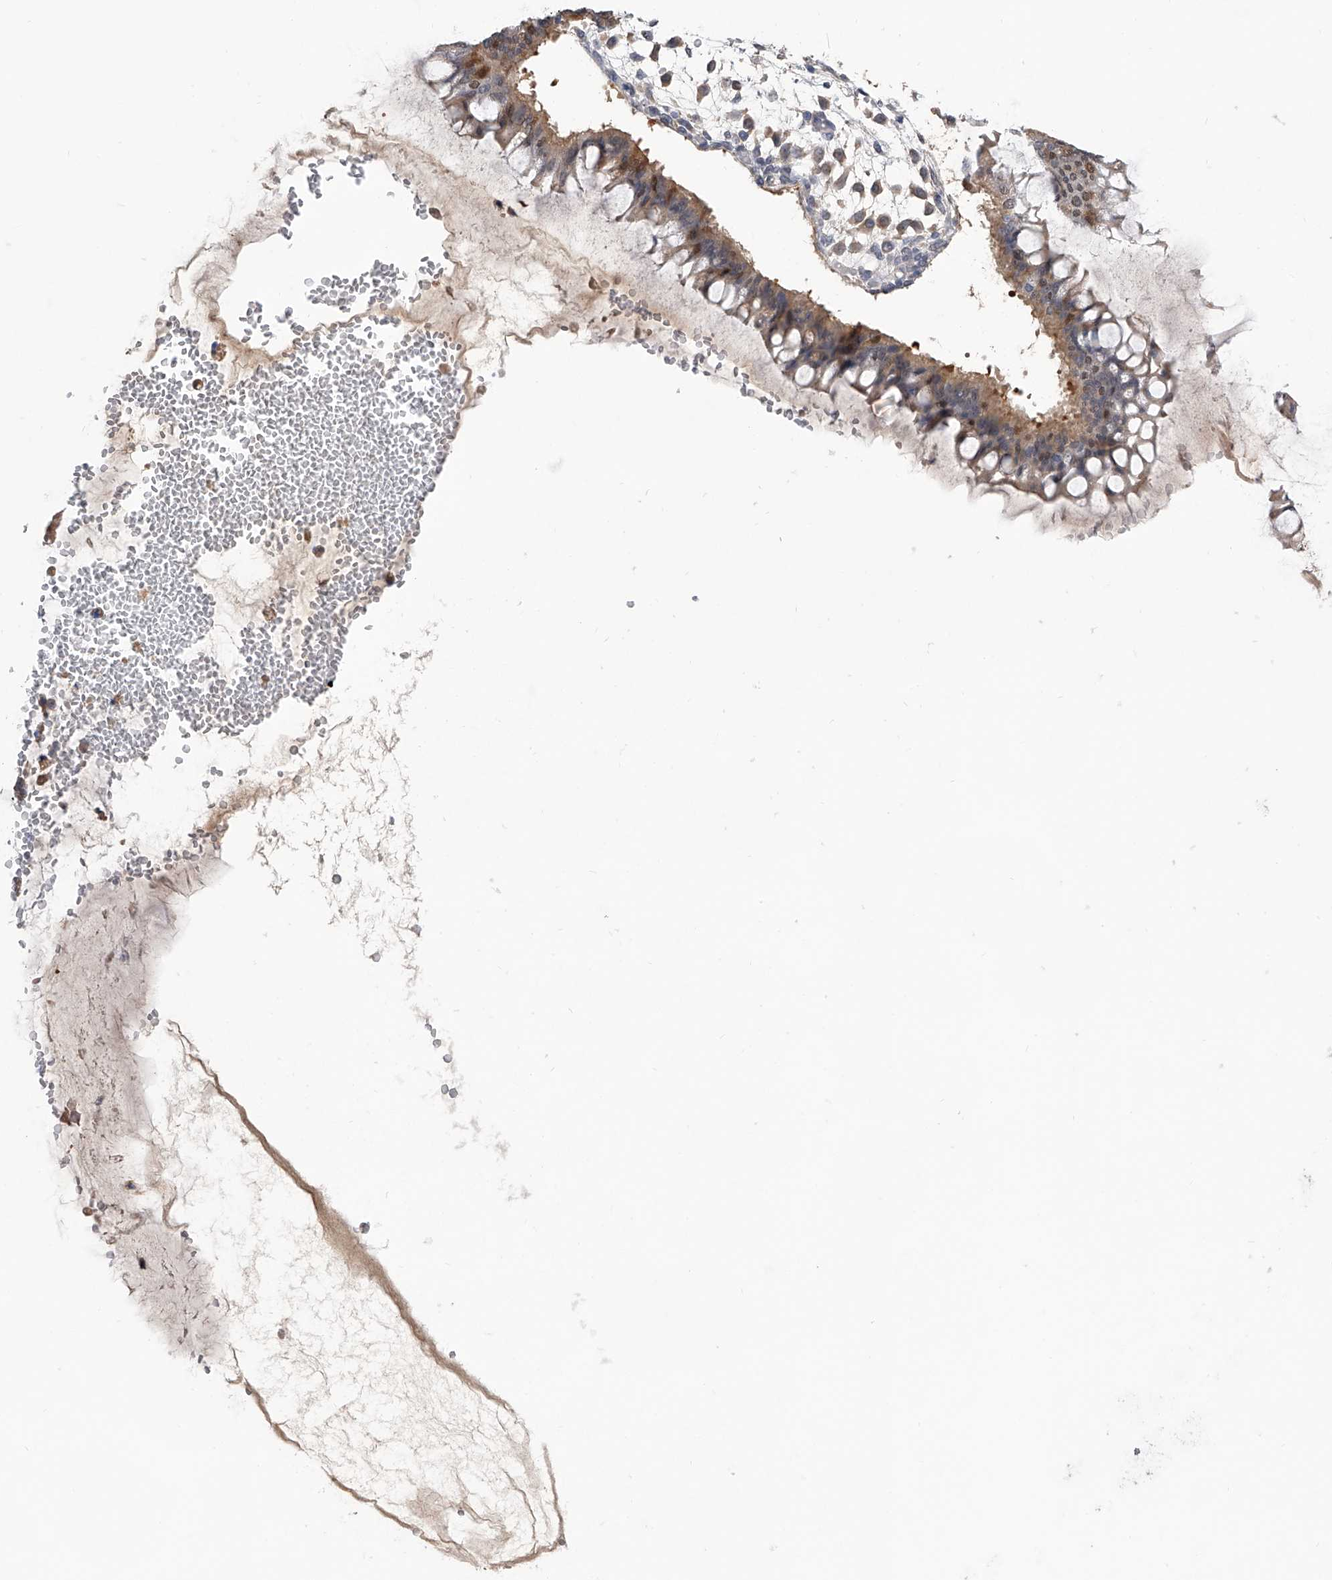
{"staining": {"intensity": "moderate", "quantity": ">75%", "location": "cytoplasmic/membranous,nuclear"}, "tissue": "ovarian cancer", "cell_type": "Tumor cells", "image_type": "cancer", "snomed": [{"axis": "morphology", "description": "Cystadenocarcinoma, mucinous, NOS"}, {"axis": "topography", "description": "Ovary"}], "caption": "Immunohistochemical staining of mucinous cystadenocarcinoma (ovarian) displays moderate cytoplasmic/membranous and nuclear protein positivity in about >75% of tumor cells.", "gene": "PGM3", "patient": {"sex": "female", "age": 73}}